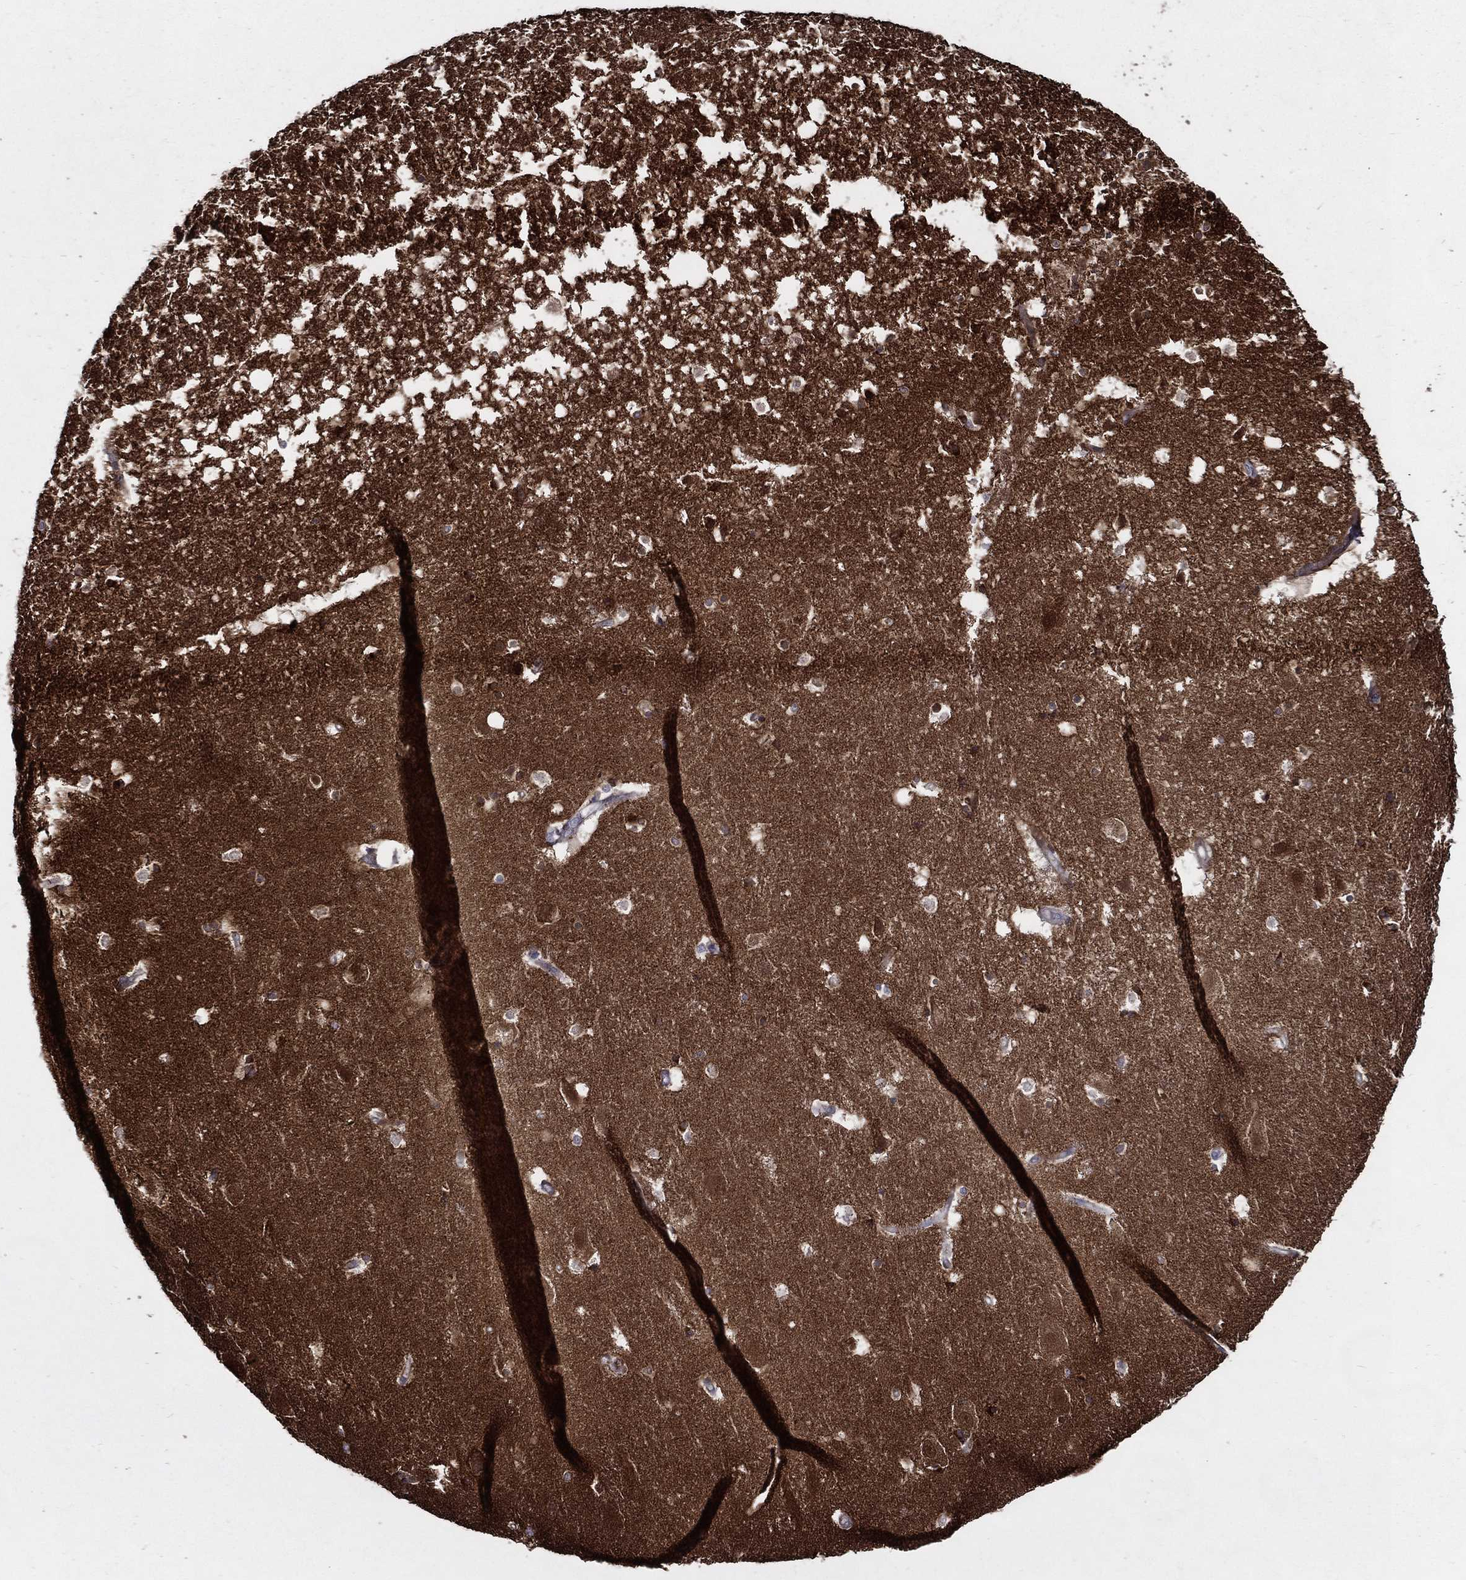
{"staining": {"intensity": "negative", "quantity": "none", "location": "none"}, "tissue": "hippocampus", "cell_type": "Glial cells", "image_type": "normal", "snomed": [{"axis": "morphology", "description": "Normal tissue, NOS"}, {"axis": "topography", "description": "Hippocampus"}], "caption": "Glial cells show no significant protein staining in normal hippocampus. (DAB IHC with hematoxylin counter stain).", "gene": "ARHGAP11A", "patient": {"sex": "male", "age": 49}}